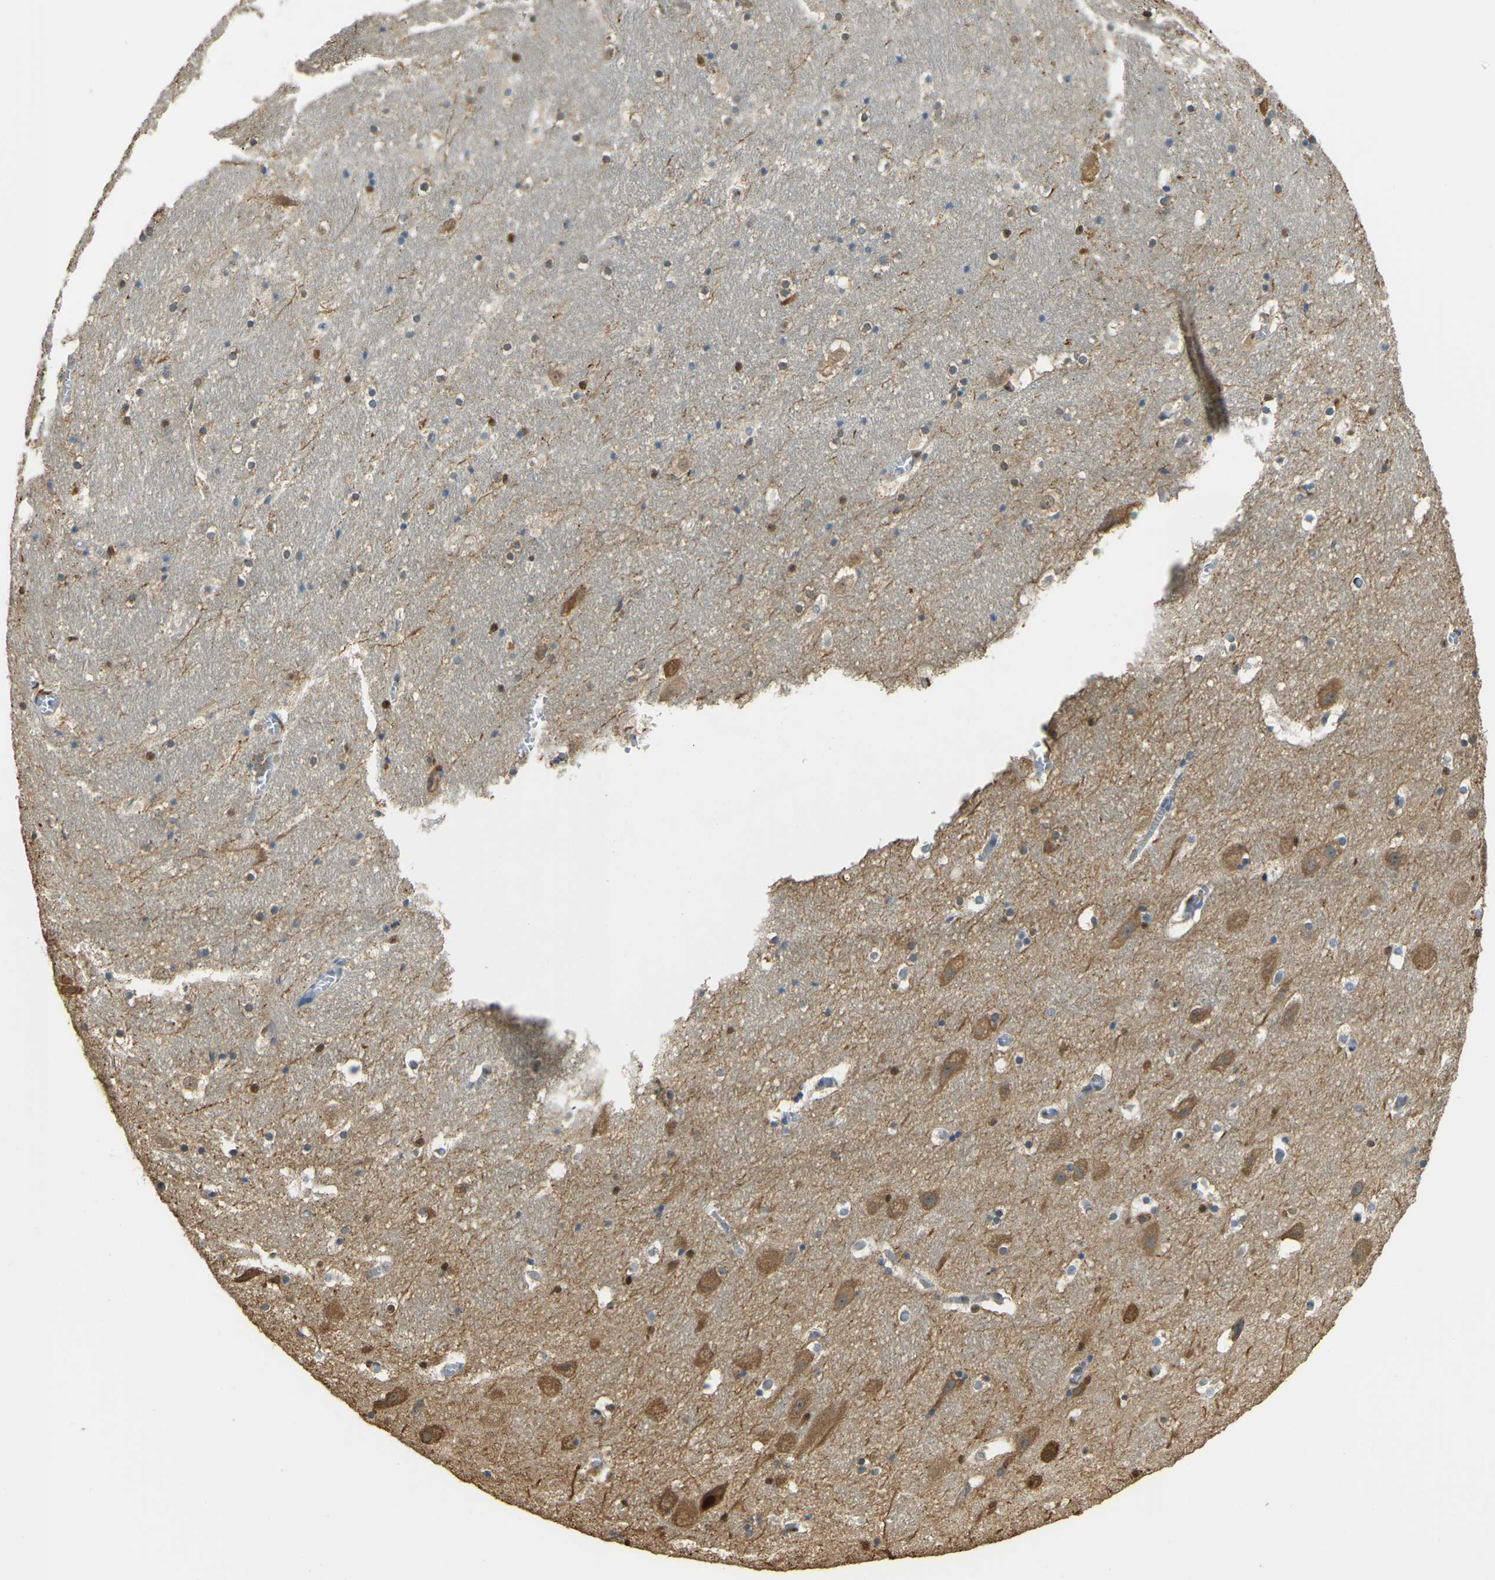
{"staining": {"intensity": "weak", "quantity": "<25%", "location": "cytoplasmic/membranous,nuclear"}, "tissue": "hippocampus", "cell_type": "Glial cells", "image_type": "normal", "snomed": [{"axis": "morphology", "description": "Normal tissue, NOS"}, {"axis": "topography", "description": "Hippocampus"}], "caption": "Immunohistochemistry (IHC) micrograph of normal human hippocampus stained for a protein (brown), which reveals no staining in glial cells.", "gene": "NANS", "patient": {"sex": "male", "age": 45}}